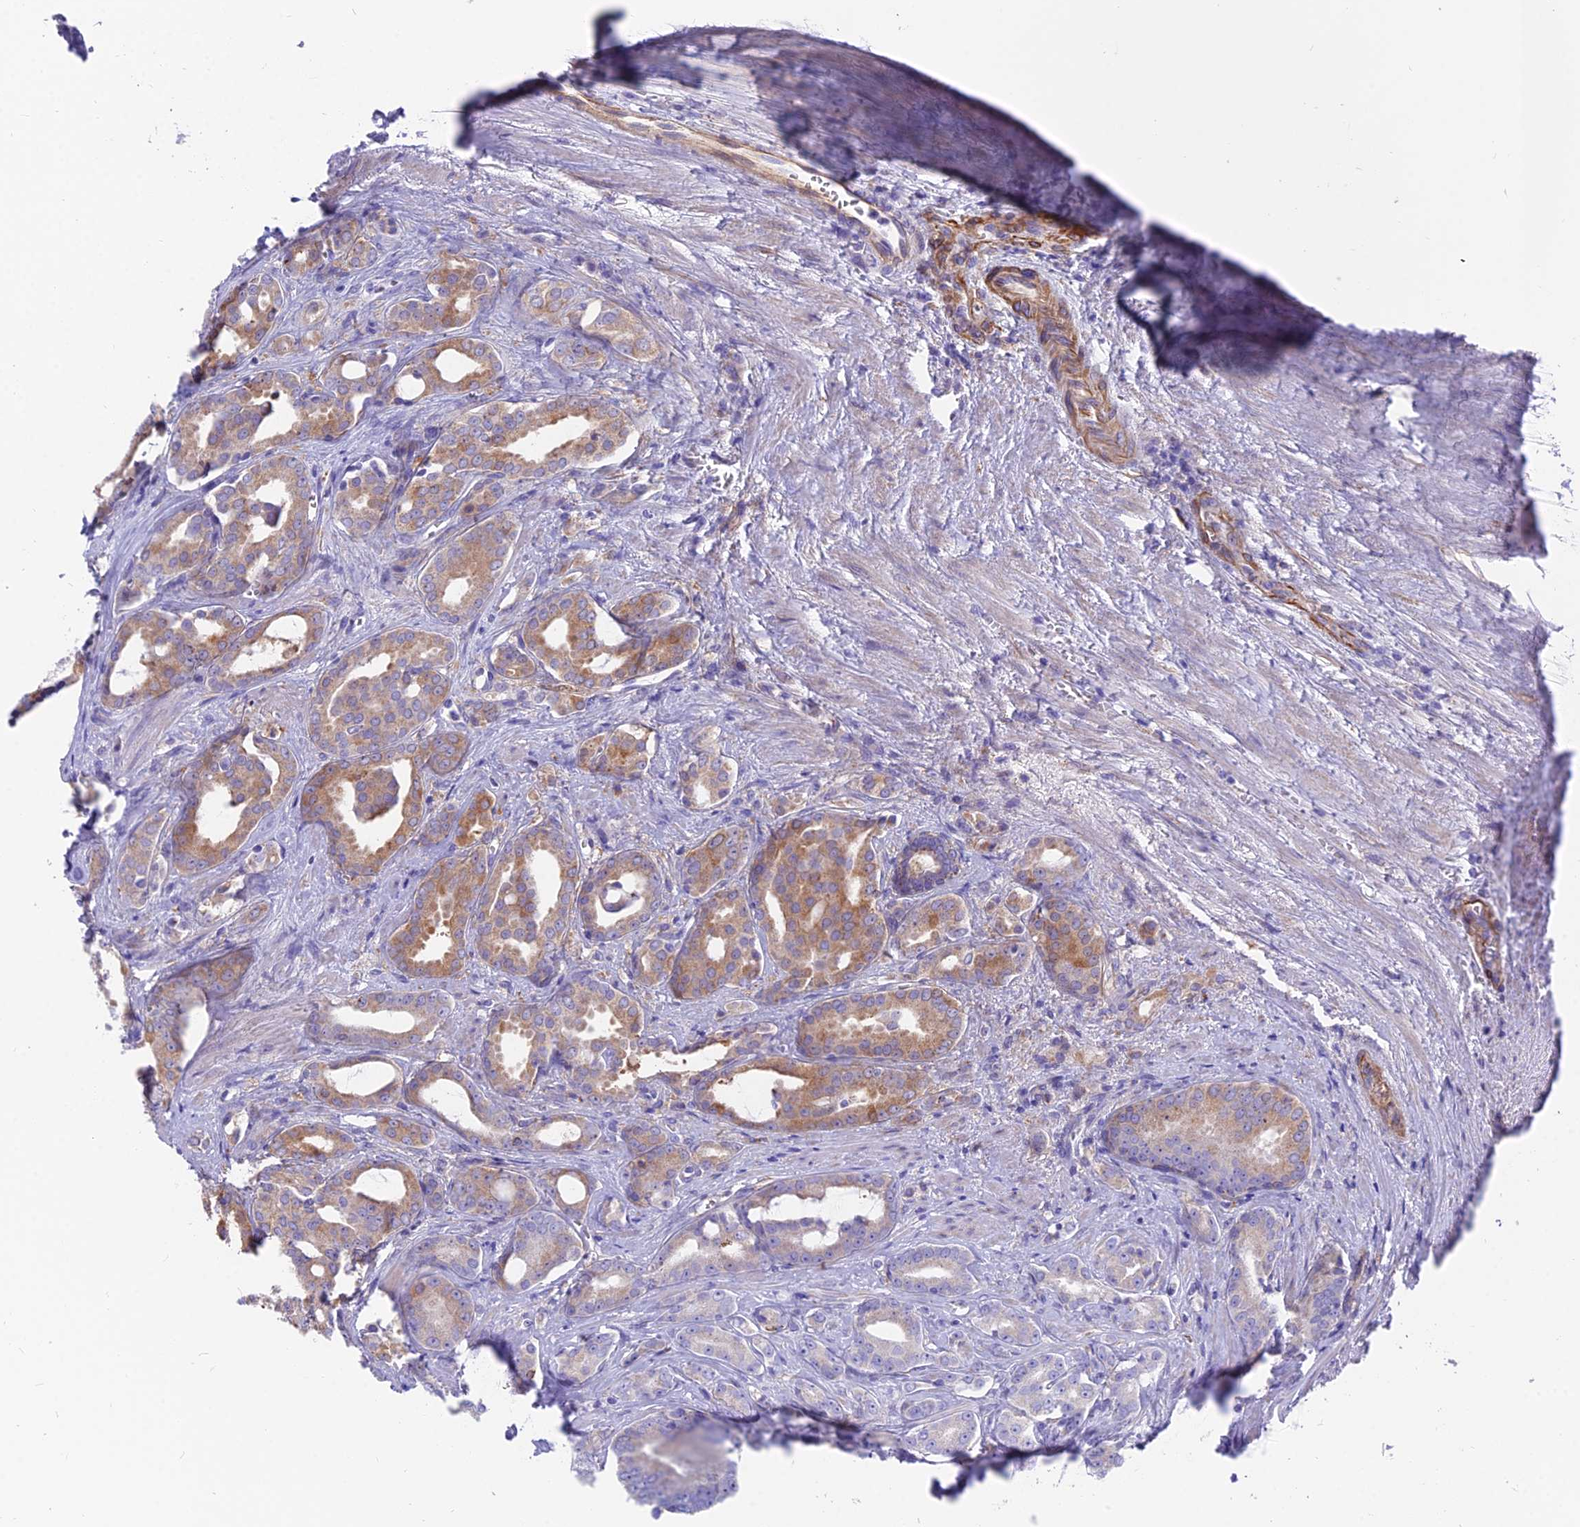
{"staining": {"intensity": "moderate", "quantity": ">75%", "location": "cytoplasmic/membranous"}, "tissue": "prostate cancer", "cell_type": "Tumor cells", "image_type": "cancer", "snomed": [{"axis": "morphology", "description": "Adenocarcinoma, High grade"}, {"axis": "topography", "description": "Prostate"}], "caption": "DAB immunohistochemical staining of human prostate cancer reveals moderate cytoplasmic/membranous protein expression in approximately >75% of tumor cells. (Brightfield microscopy of DAB IHC at high magnification).", "gene": "TIGD6", "patient": {"sex": "male", "age": 72}}